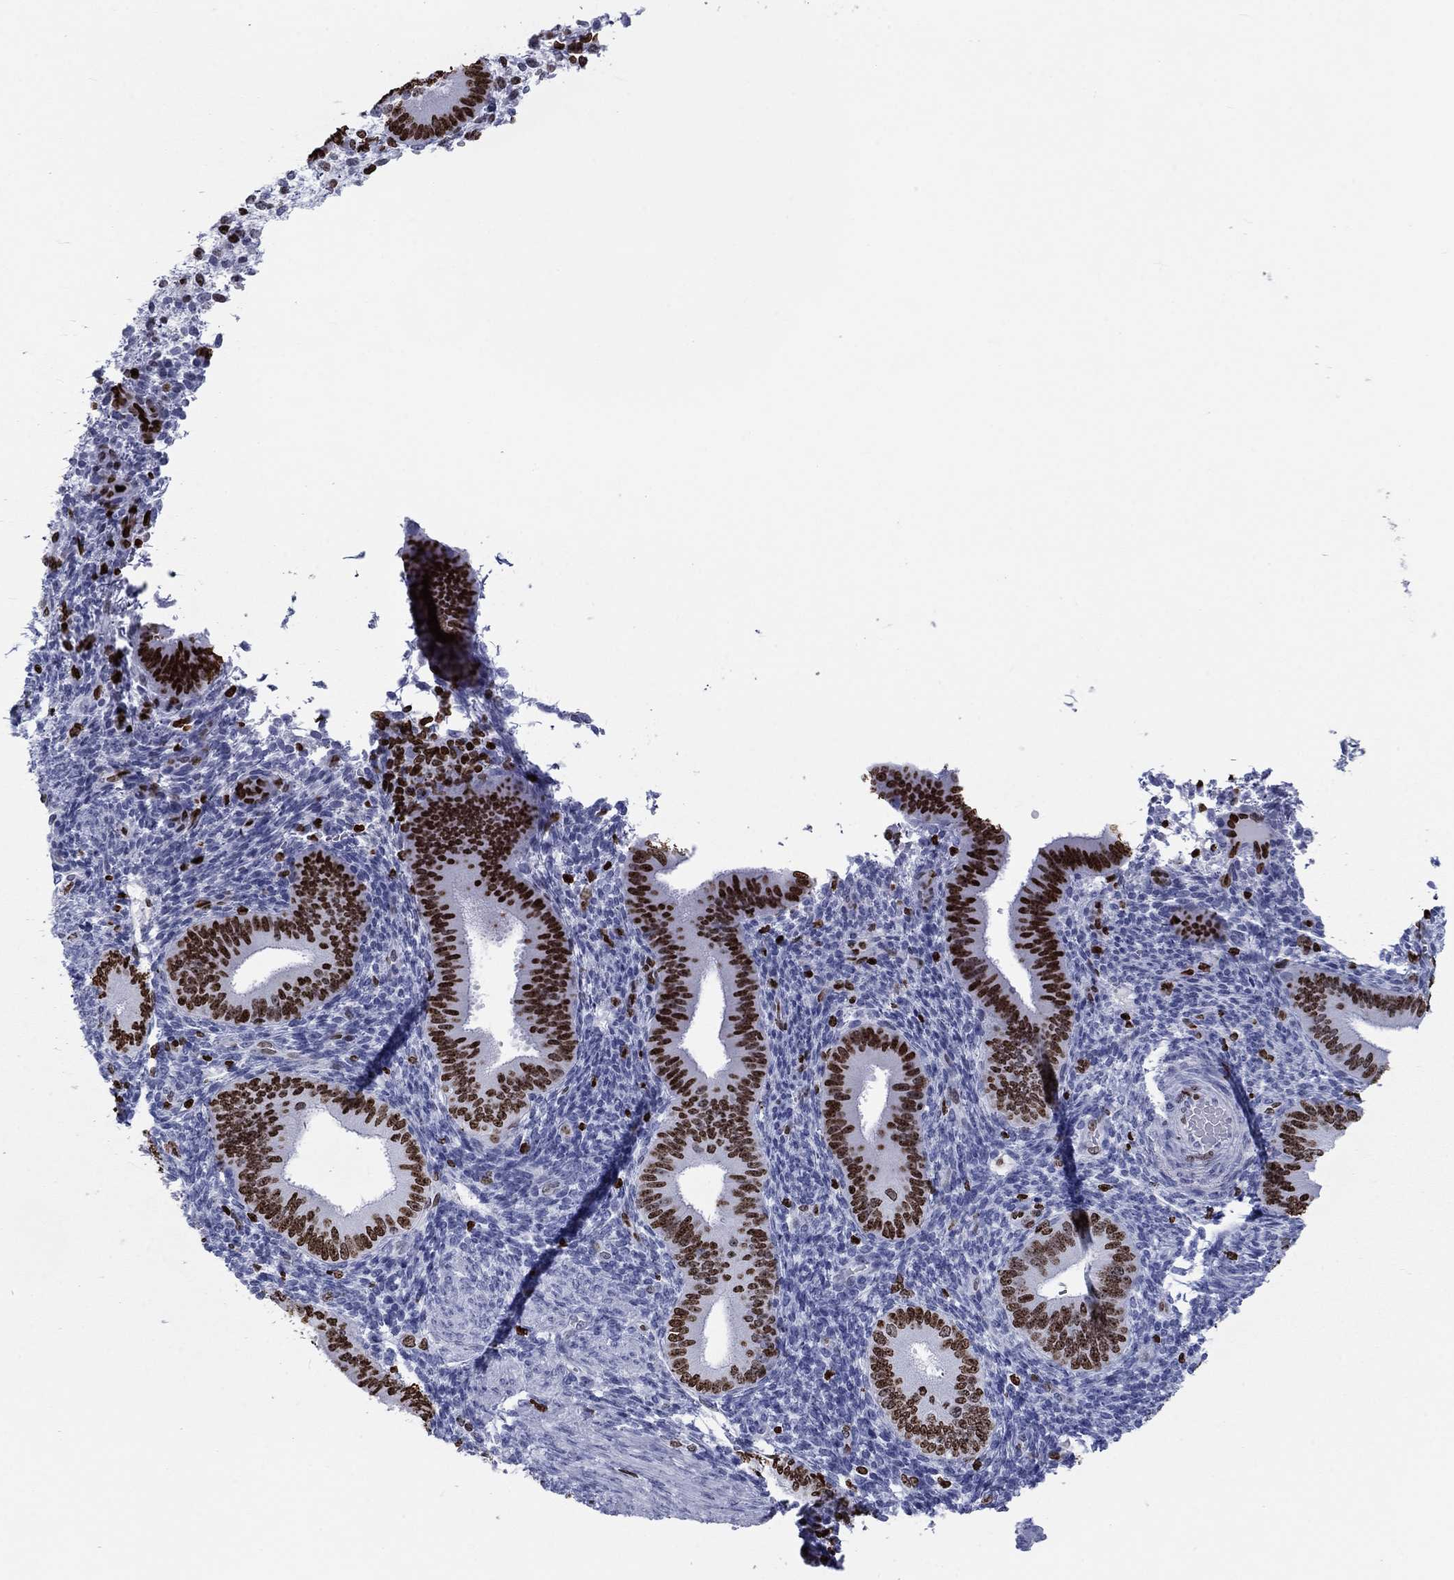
{"staining": {"intensity": "moderate", "quantity": "25%-75%", "location": "nuclear"}, "tissue": "endometrium", "cell_type": "Cells in endometrial stroma", "image_type": "normal", "snomed": [{"axis": "morphology", "description": "Normal tissue, NOS"}, {"axis": "topography", "description": "Endometrium"}], "caption": "DAB immunohistochemical staining of unremarkable endometrium exhibits moderate nuclear protein staining in approximately 25%-75% of cells in endometrial stroma.", "gene": "H1", "patient": {"sex": "female", "age": 39}}